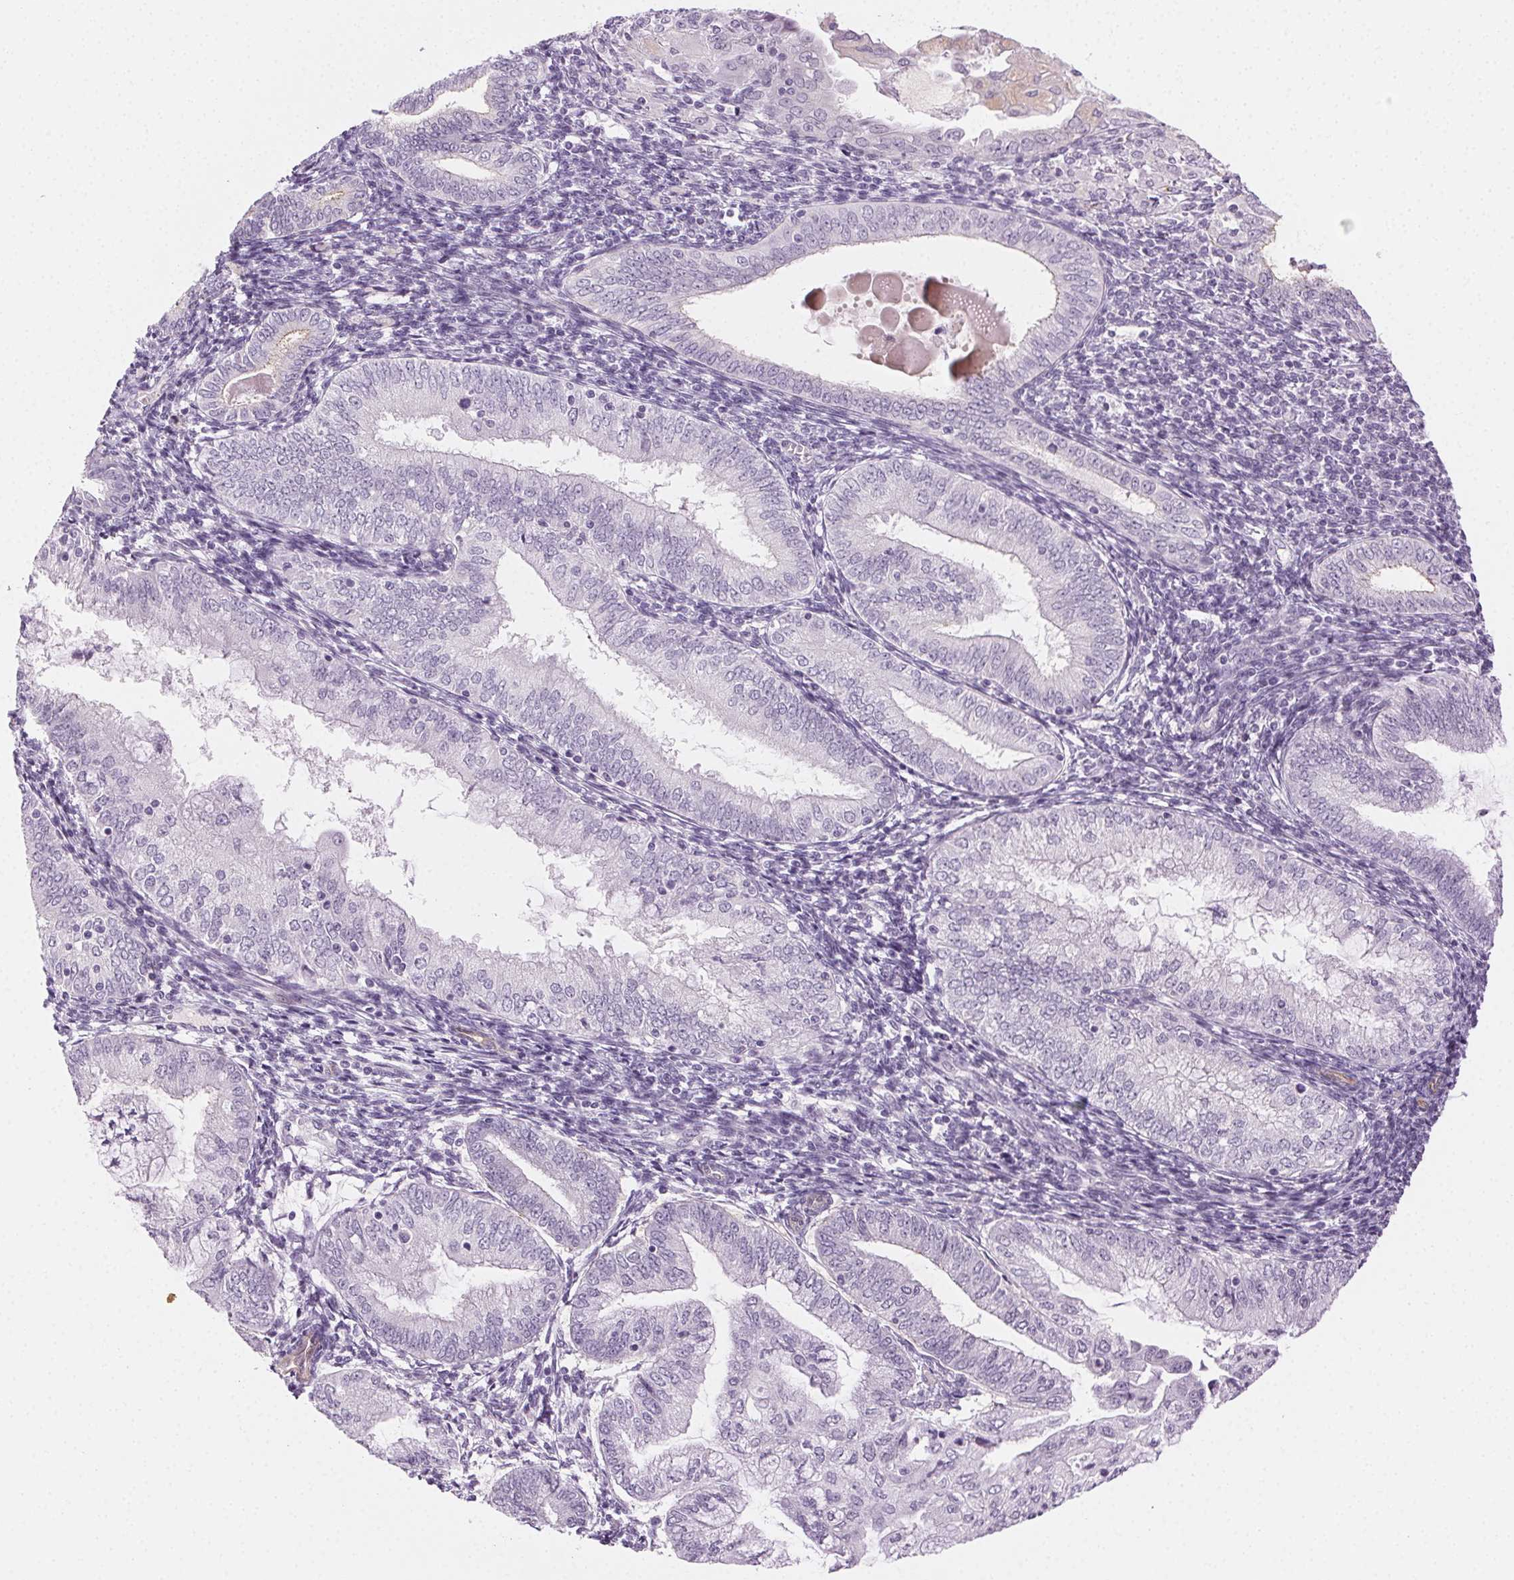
{"staining": {"intensity": "negative", "quantity": "none", "location": "none"}, "tissue": "endometrial cancer", "cell_type": "Tumor cells", "image_type": "cancer", "snomed": [{"axis": "morphology", "description": "Adenocarcinoma, NOS"}, {"axis": "topography", "description": "Endometrium"}], "caption": "DAB (3,3'-diaminobenzidine) immunohistochemical staining of human endometrial adenocarcinoma shows no significant positivity in tumor cells. (DAB (3,3'-diaminobenzidine) immunohistochemistry (IHC), high magnification).", "gene": "AIF1L", "patient": {"sex": "female", "age": 55}}